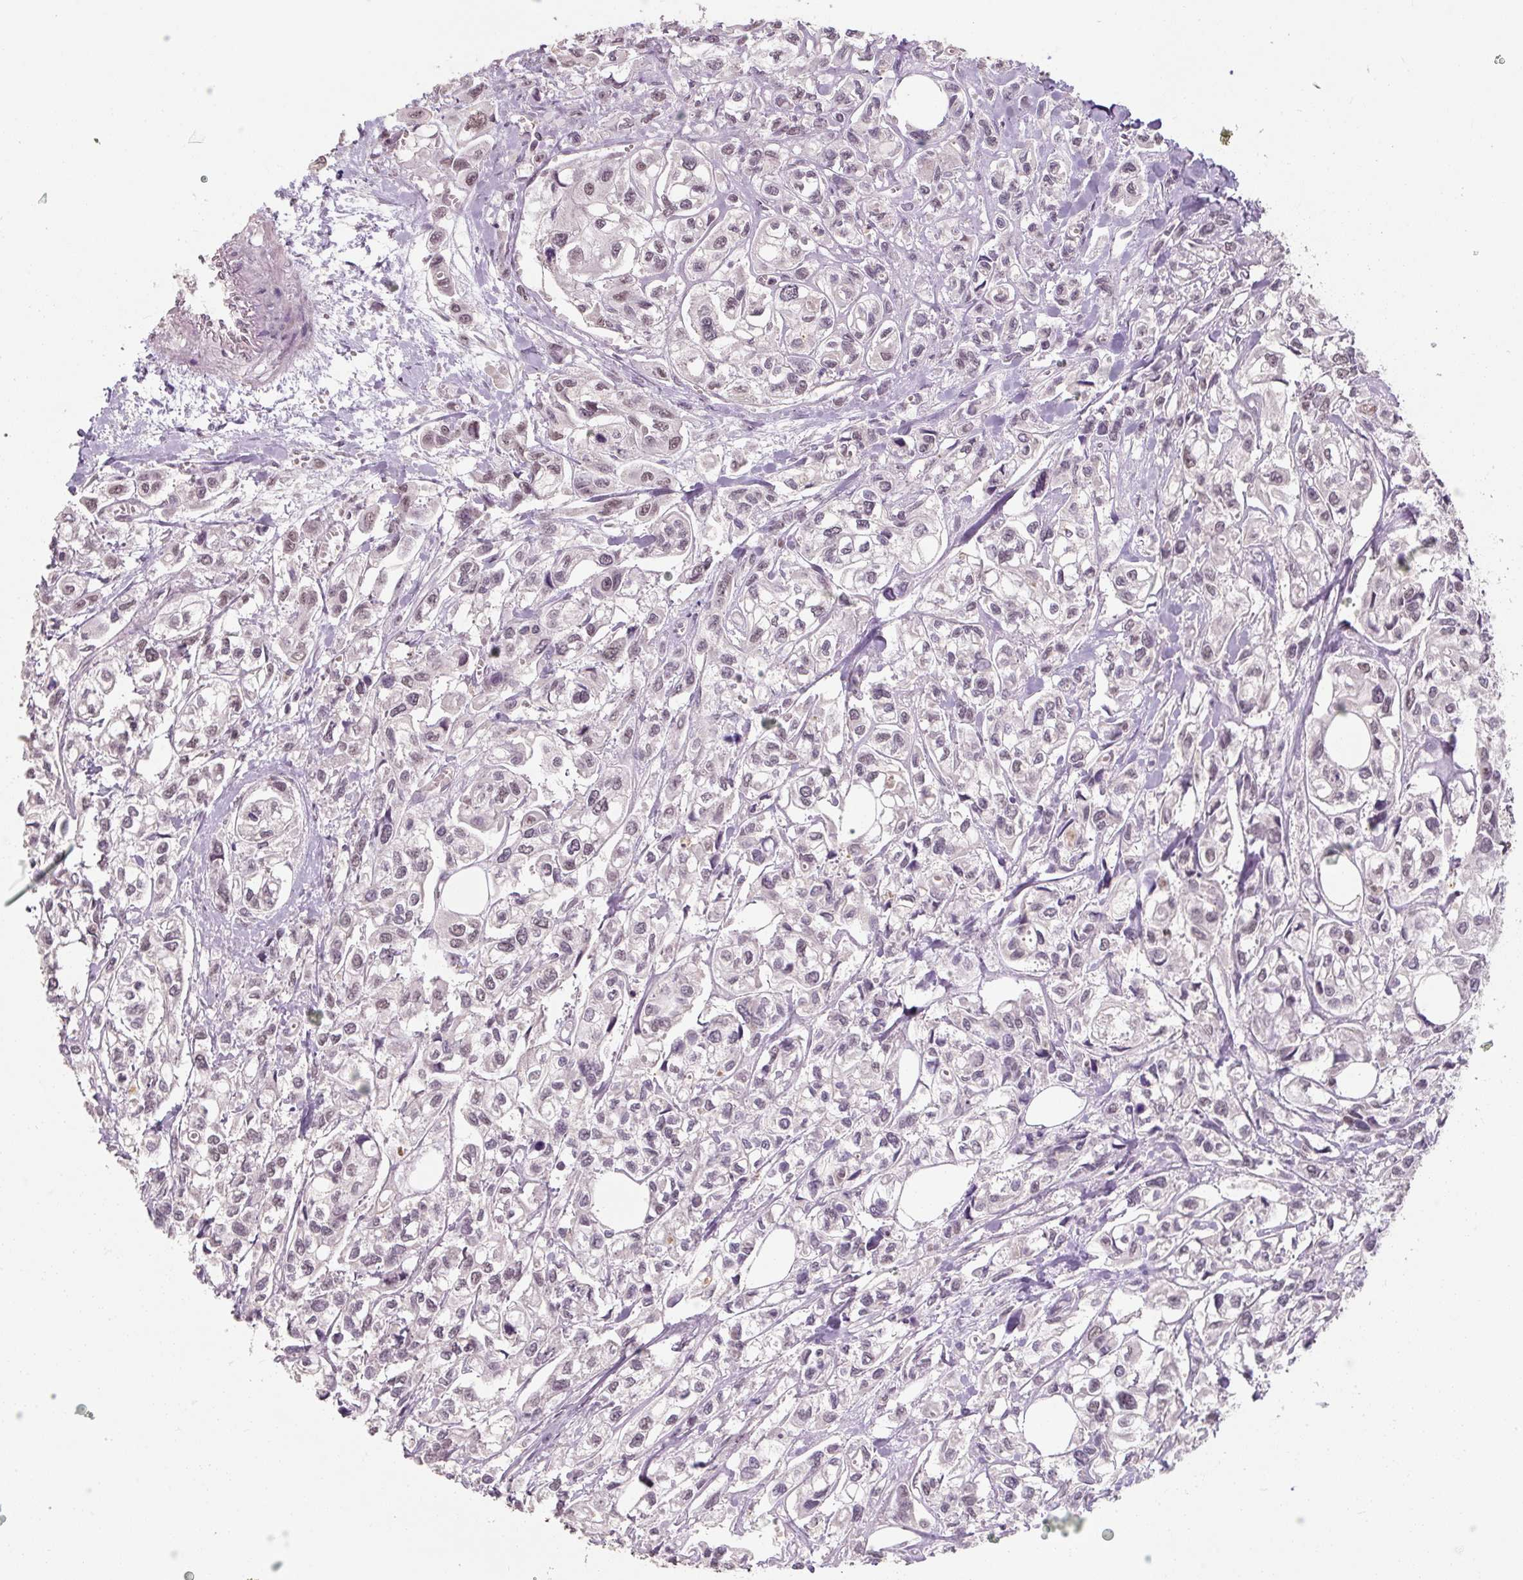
{"staining": {"intensity": "weak", "quantity": "<25%", "location": "nuclear"}, "tissue": "urothelial cancer", "cell_type": "Tumor cells", "image_type": "cancer", "snomed": [{"axis": "morphology", "description": "Urothelial carcinoma, High grade"}, {"axis": "topography", "description": "Urinary bladder"}], "caption": "Image shows no protein positivity in tumor cells of urothelial cancer tissue.", "gene": "ZFTRAF1", "patient": {"sex": "male", "age": 67}}